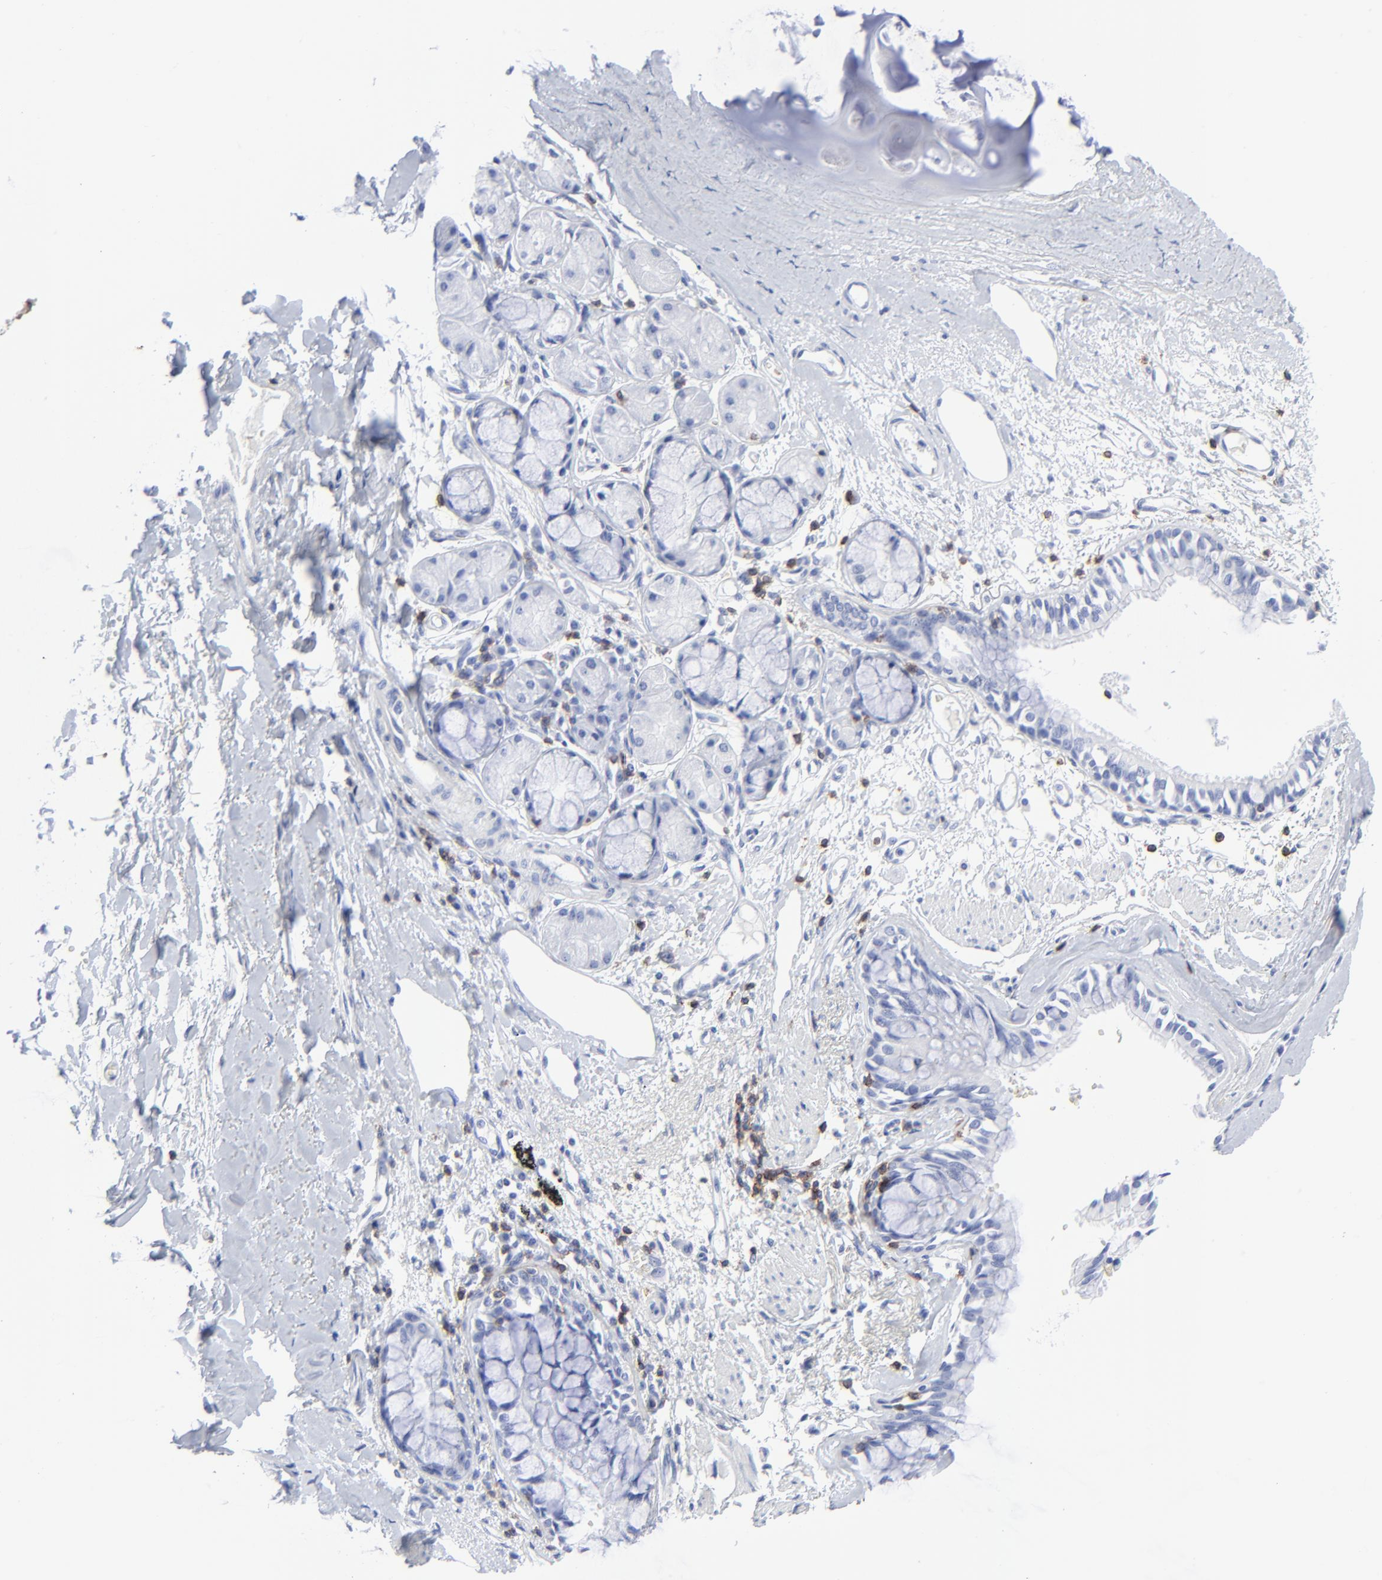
{"staining": {"intensity": "negative", "quantity": "none", "location": "none"}, "tissue": "bronchus", "cell_type": "Respiratory epithelial cells", "image_type": "normal", "snomed": [{"axis": "morphology", "description": "Normal tissue, NOS"}, {"axis": "topography", "description": "Bronchus"}, {"axis": "topography", "description": "Lung"}], "caption": "This micrograph is of benign bronchus stained with IHC to label a protein in brown with the nuclei are counter-stained blue. There is no staining in respiratory epithelial cells.", "gene": "LCK", "patient": {"sex": "female", "age": 56}}